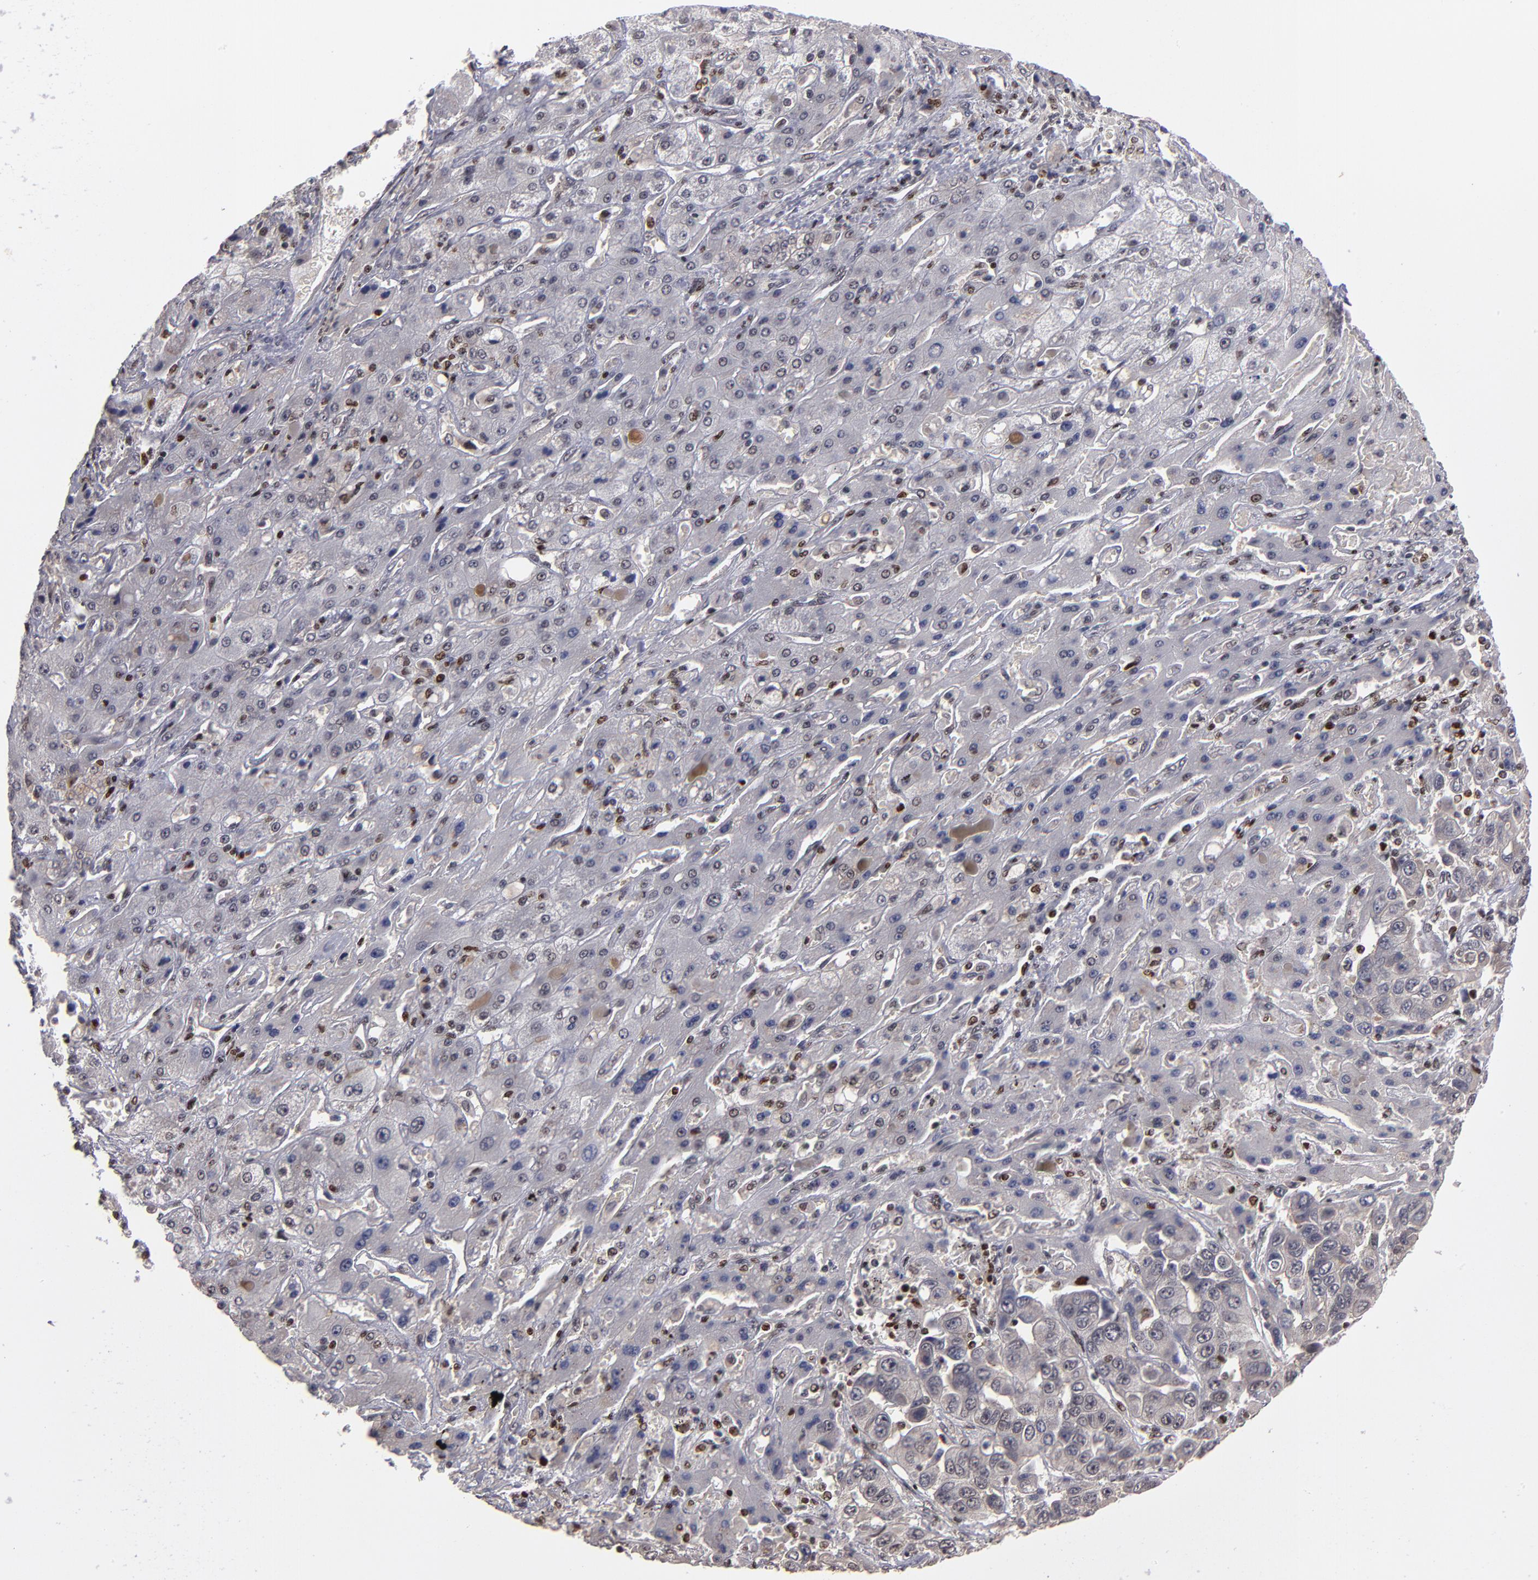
{"staining": {"intensity": "weak", "quantity": "<25%", "location": "nuclear"}, "tissue": "liver cancer", "cell_type": "Tumor cells", "image_type": "cancer", "snomed": [{"axis": "morphology", "description": "Cholangiocarcinoma"}, {"axis": "topography", "description": "Liver"}], "caption": "Tumor cells are negative for brown protein staining in liver cancer (cholangiocarcinoma).", "gene": "KDM6A", "patient": {"sex": "female", "age": 52}}